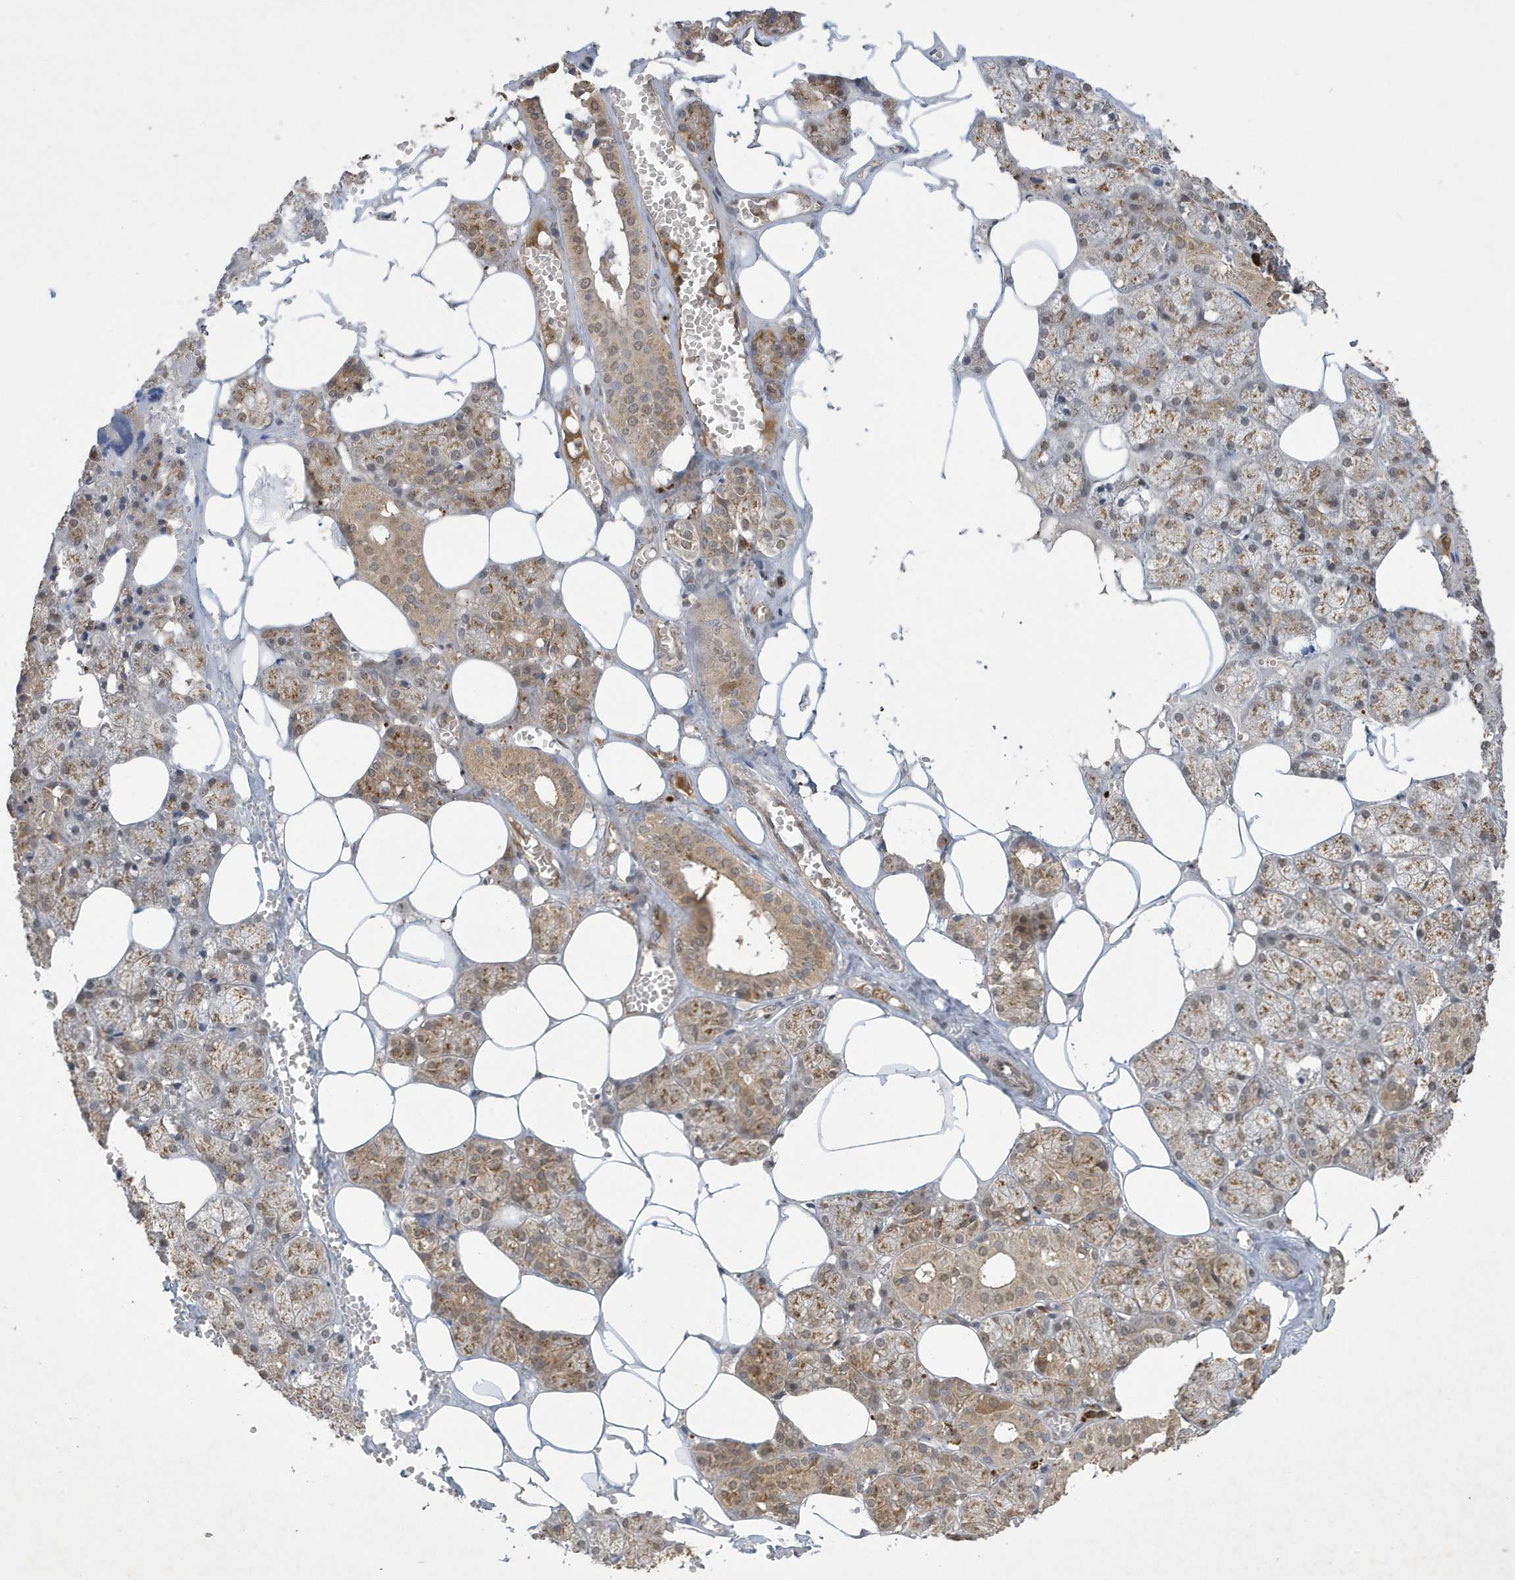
{"staining": {"intensity": "moderate", "quantity": ">75%", "location": "cytoplasmic/membranous"}, "tissue": "salivary gland", "cell_type": "Glandular cells", "image_type": "normal", "snomed": [{"axis": "morphology", "description": "Normal tissue, NOS"}, {"axis": "topography", "description": "Salivary gland"}], "caption": "Protein positivity by IHC reveals moderate cytoplasmic/membranous expression in approximately >75% of glandular cells in benign salivary gland. Immunohistochemistry stains the protein in brown and the nuclei are stained blue.", "gene": "STX10", "patient": {"sex": "male", "age": 62}}